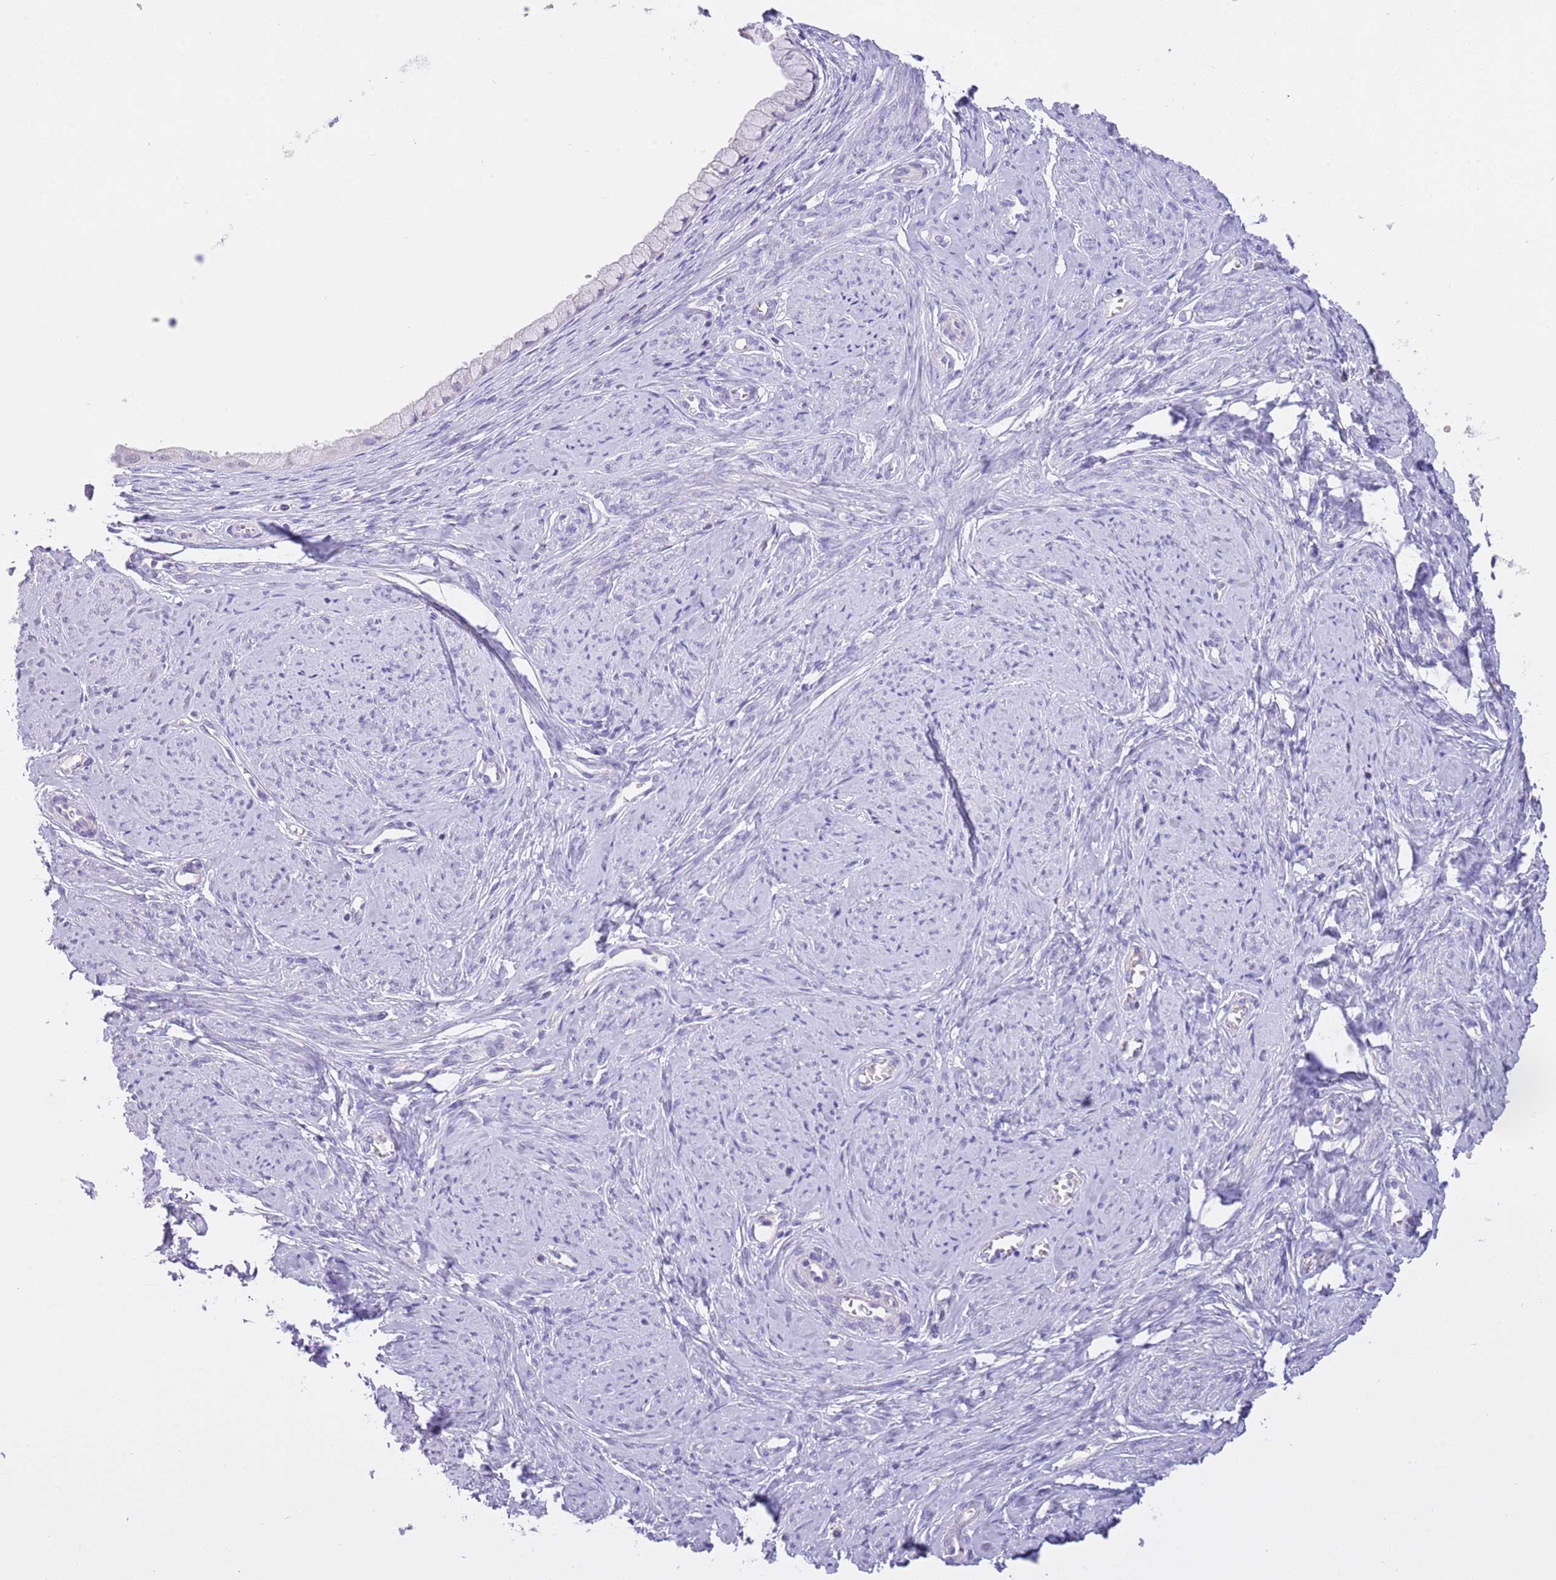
{"staining": {"intensity": "negative", "quantity": "none", "location": "none"}, "tissue": "cervix", "cell_type": "Glandular cells", "image_type": "normal", "snomed": [{"axis": "morphology", "description": "Normal tissue, NOS"}, {"axis": "topography", "description": "Cervix"}], "caption": "Immunohistochemical staining of normal cervix shows no significant positivity in glandular cells. (IHC, brightfield microscopy, high magnification).", "gene": "SFTPA1", "patient": {"sex": "female", "age": 42}}